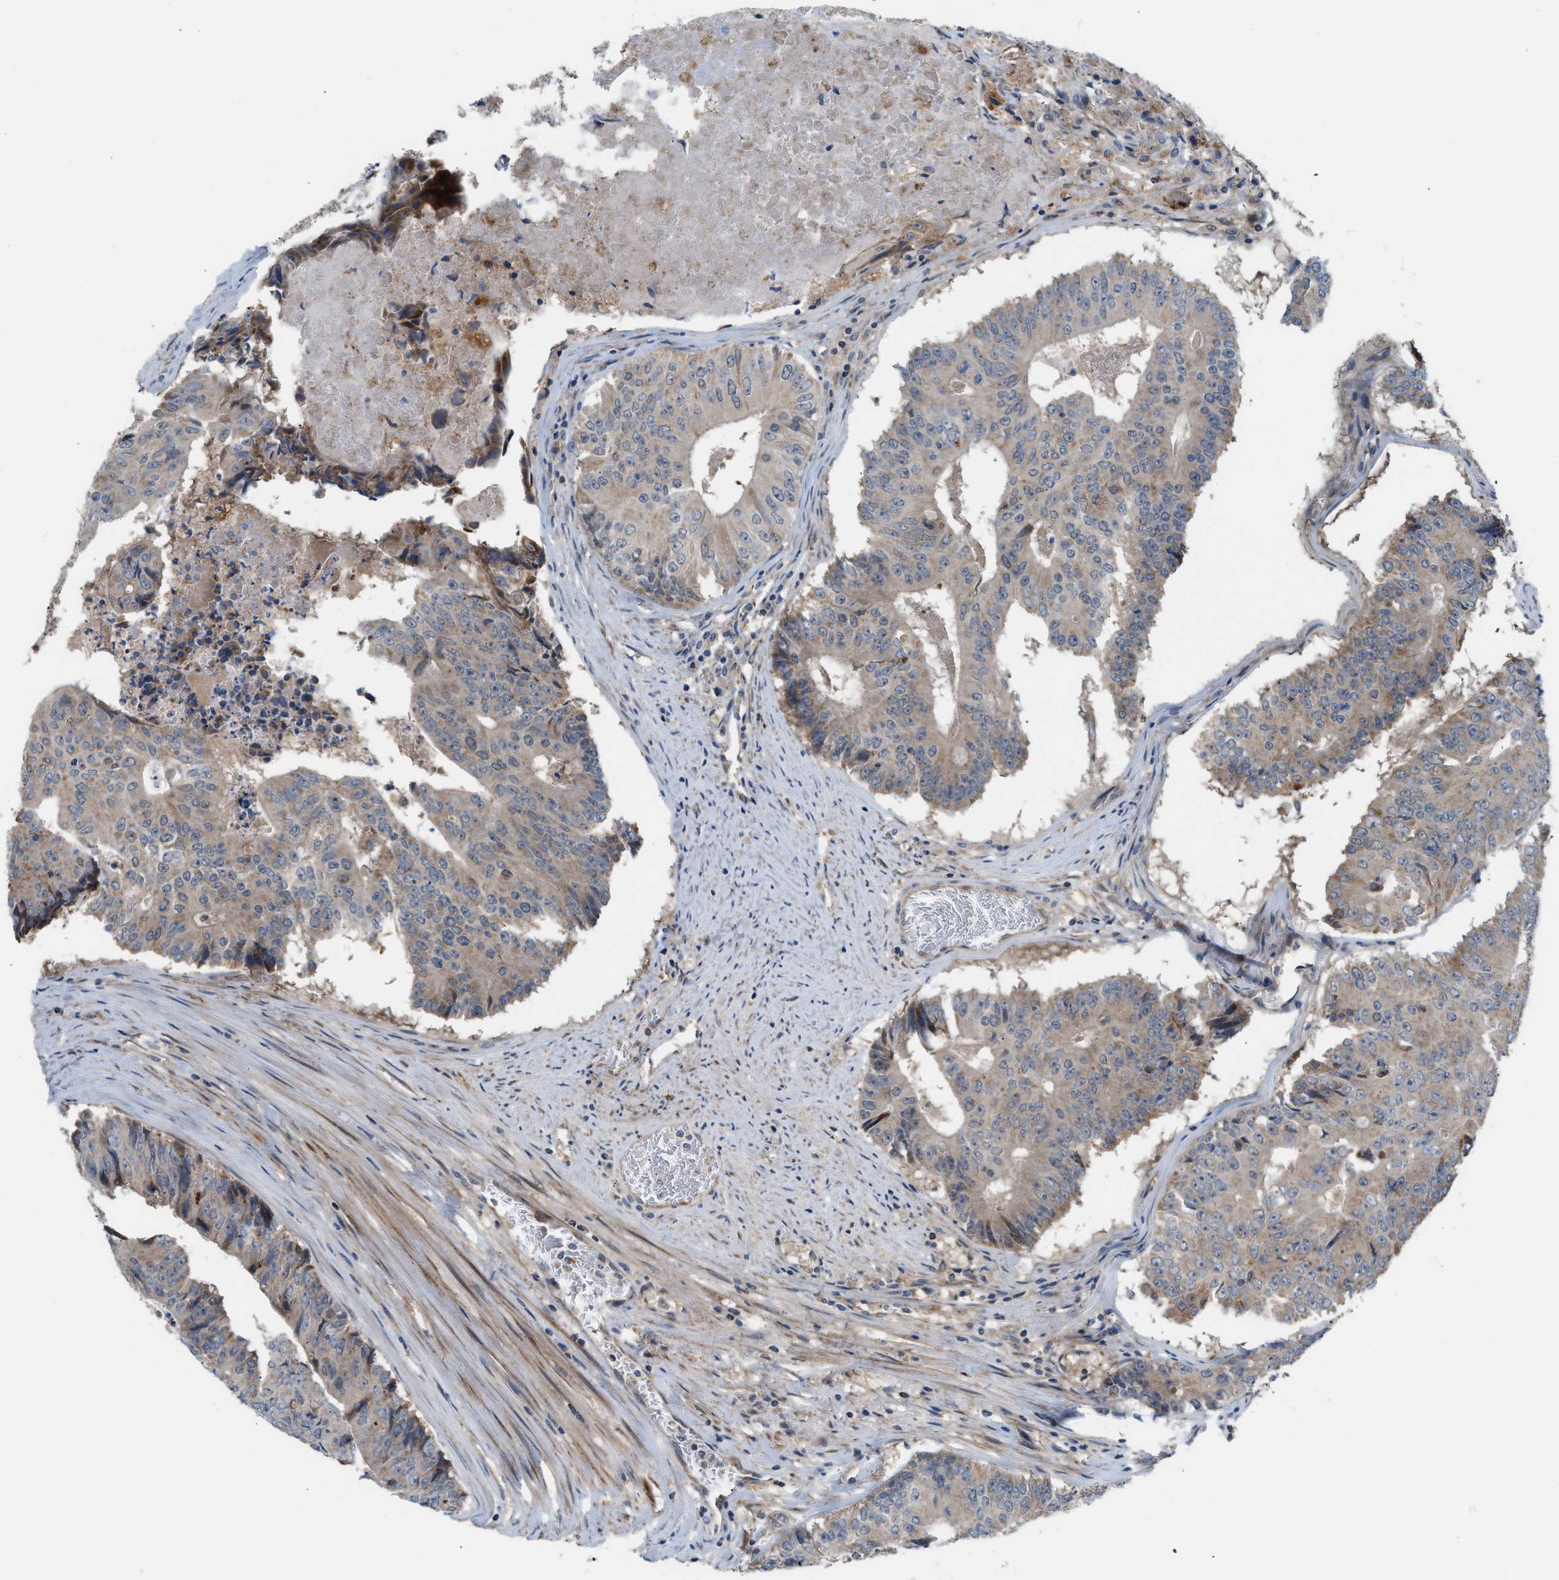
{"staining": {"intensity": "moderate", "quantity": "25%-75%", "location": "cytoplasmic/membranous"}, "tissue": "colorectal cancer", "cell_type": "Tumor cells", "image_type": "cancer", "snomed": [{"axis": "morphology", "description": "Adenocarcinoma, NOS"}, {"axis": "topography", "description": "Colon"}], "caption": "Immunohistochemical staining of human colorectal cancer reveals medium levels of moderate cytoplasmic/membranous positivity in about 25%-75% of tumor cells. (Stains: DAB (3,3'-diaminobenzidine) in brown, nuclei in blue, Microscopy: brightfield microscopy at high magnification).", "gene": "PDCL", "patient": {"sex": "male", "age": 87}}